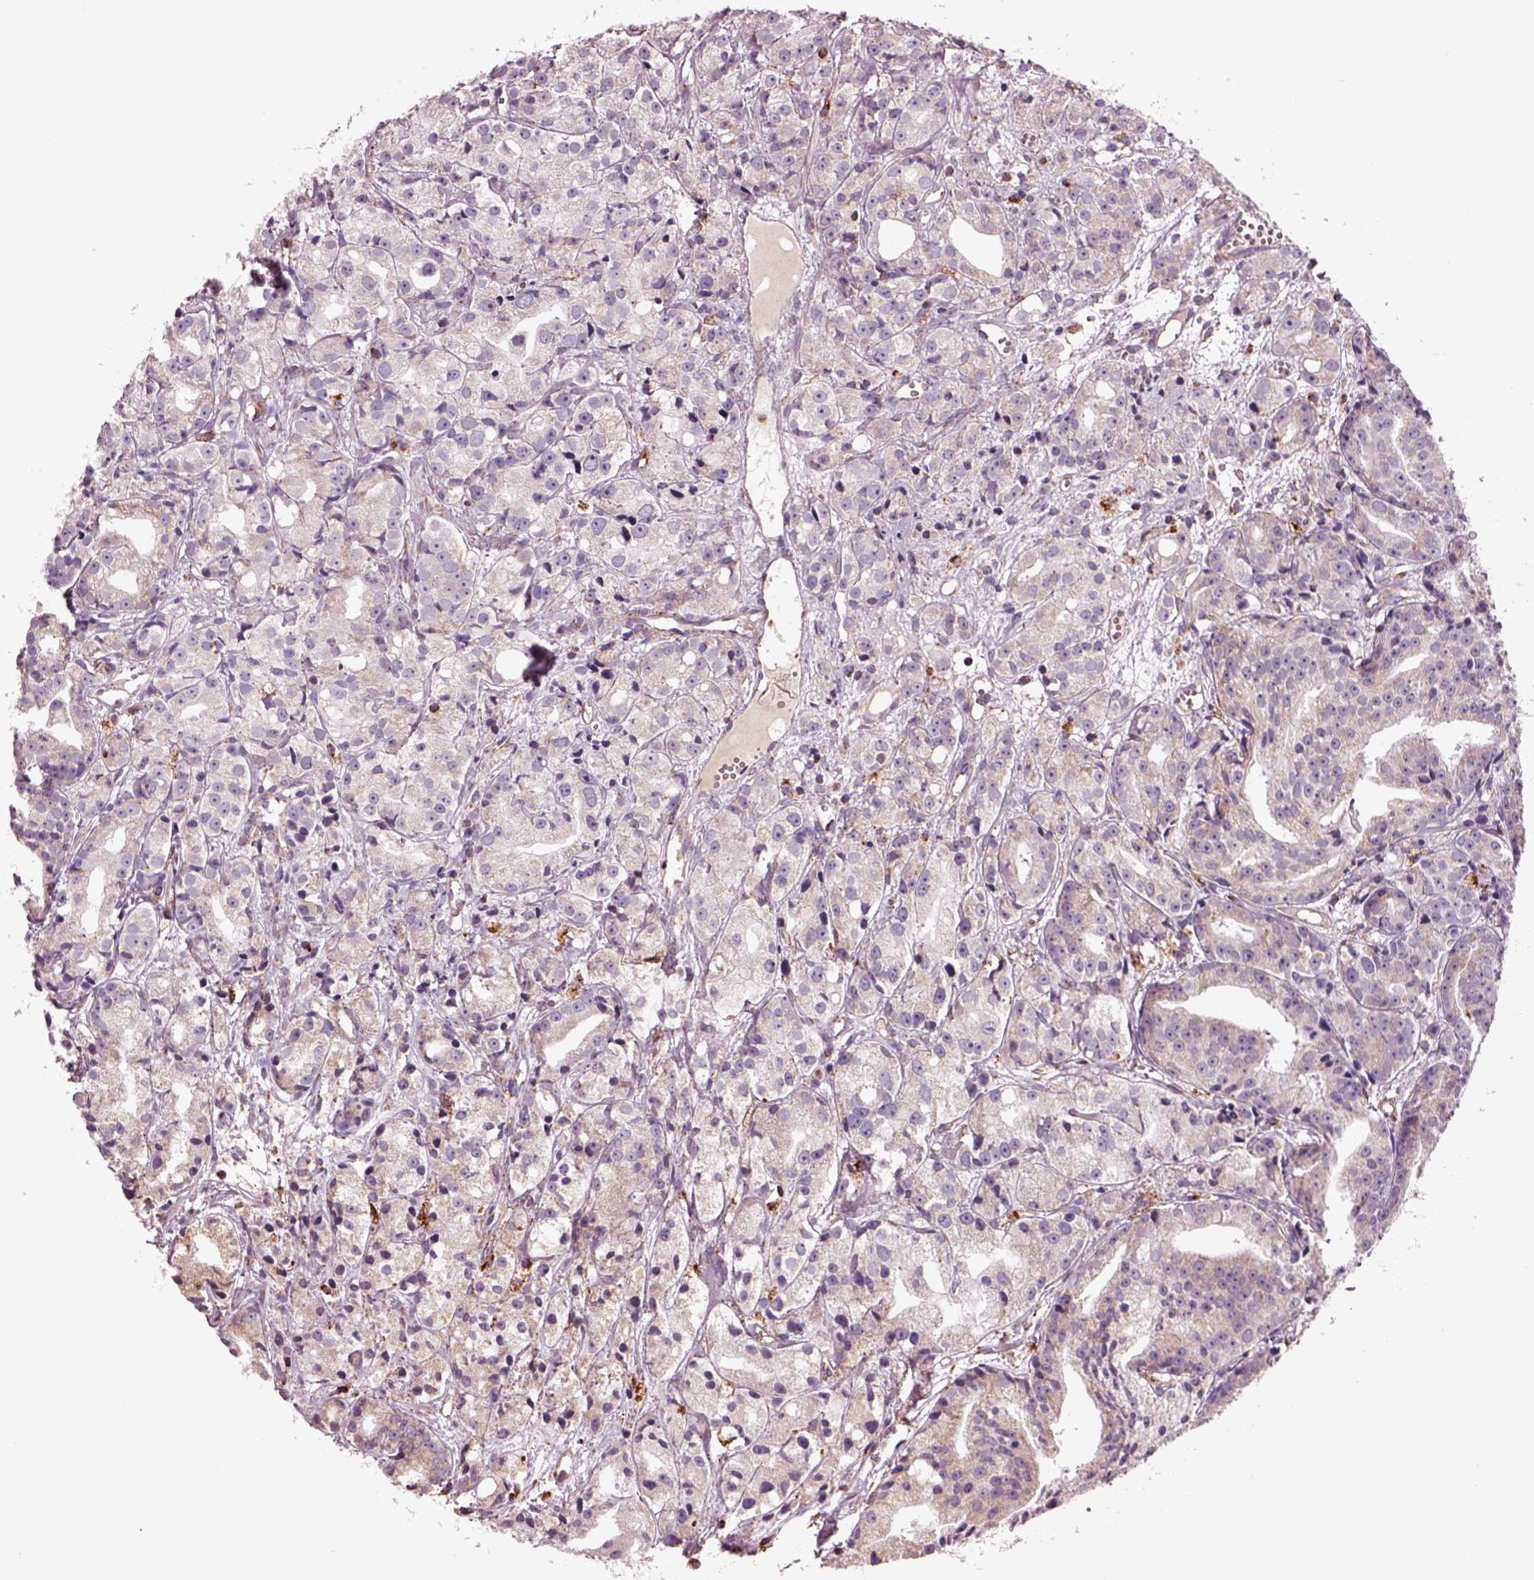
{"staining": {"intensity": "weak", "quantity": "<25%", "location": "cytoplasmic/membranous"}, "tissue": "prostate cancer", "cell_type": "Tumor cells", "image_type": "cancer", "snomed": [{"axis": "morphology", "description": "Adenocarcinoma, Medium grade"}, {"axis": "topography", "description": "Prostate"}], "caption": "DAB immunohistochemical staining of prostate medium-grade adenocarcinoma shows no significant staining in tumor cells. Brightfield microscopy of immunohistochemistry (IHC) stained with DAB (3,3'-diaminobenzidine) (brown) and hematoxylin (blue), captured at high magnification.", "gene": "SLC25A24", "patient": {"sex": "male", "age": 74}}